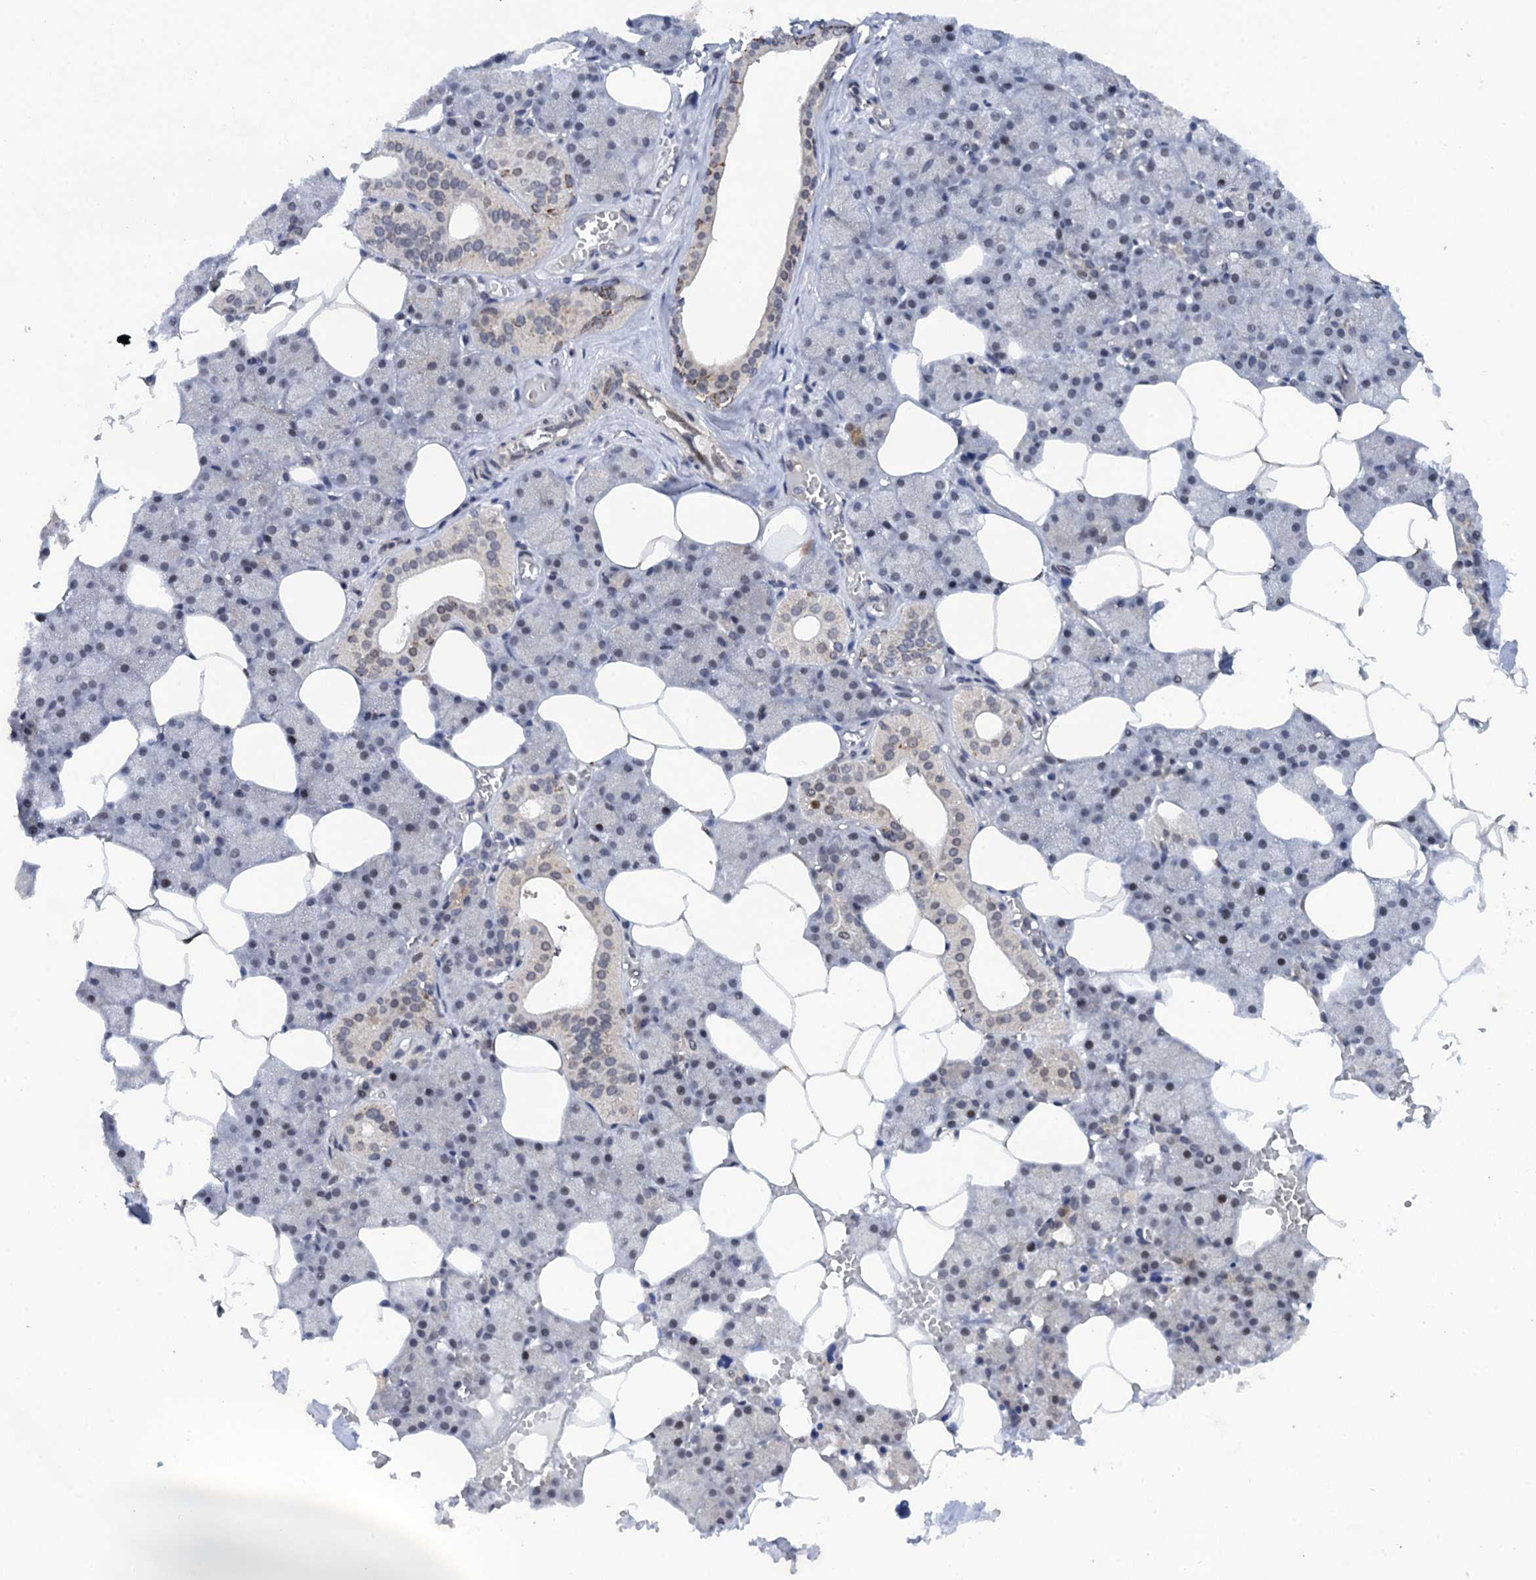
{"staining": {"intensity": "moderate", "quantity": "<25%", "location": "cytoplasmic/membranous"}, "tissue": "salivary gland", "cell_type": "Glandular cells", "image_type": "normal", "snomed": [{"axis": "morphology", "description": "Normal tissue, NOS"}, {"axis": "topography", "description": "Salivary gland"}], "caption": "High-power microscopy captured an IHC micrograph of unremarkable salivary gland, revealing moderate cytoplasmic/membranous expression in about <25% of glandular cells. The staining was performed using DAB, with brown indicating positive protein expression. Nuclei are stained blue with hematoxylin.", "gene": "ZAR1L", "patient": {"sex": "male", "age": 62}}